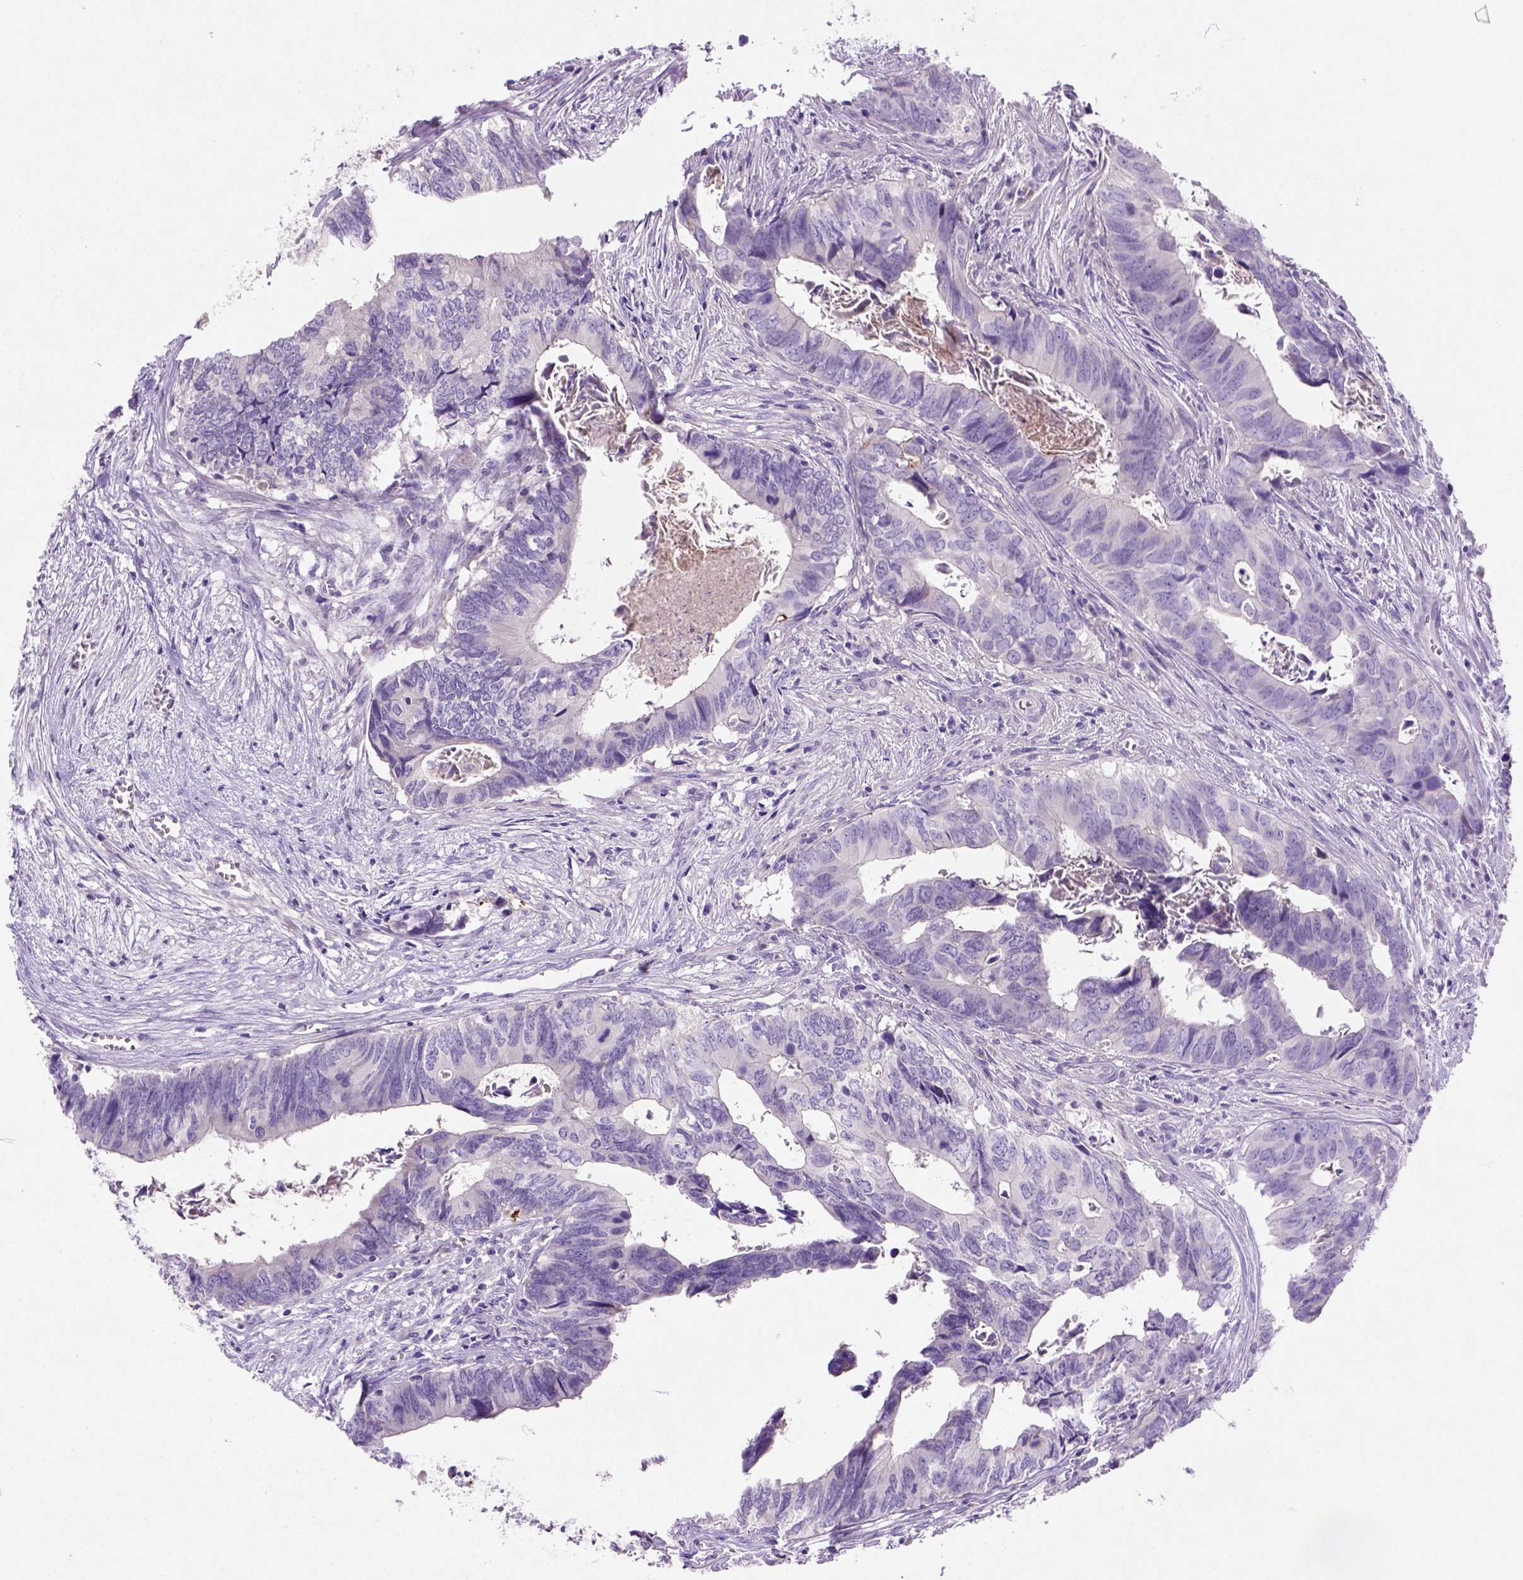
{"staining": {"intensity": "negative", "quantity": "none", "location": "none"}, "tissue": "colorectal cancer", "cell_type": "Tumor cells", "image_type": "cancer", "snomed": [{"axis": "morphology", "description": "Adenocarcinoma, NOS"}, {"axis": "topography", "description": "Colon"}], "caption": "Colorectal adenocarcinoma stained for a protein using immunohistochemistry shows no positivity tumor cells.", "gene": "NUDT2", "patient": {"sex": "female", "age": 82}}